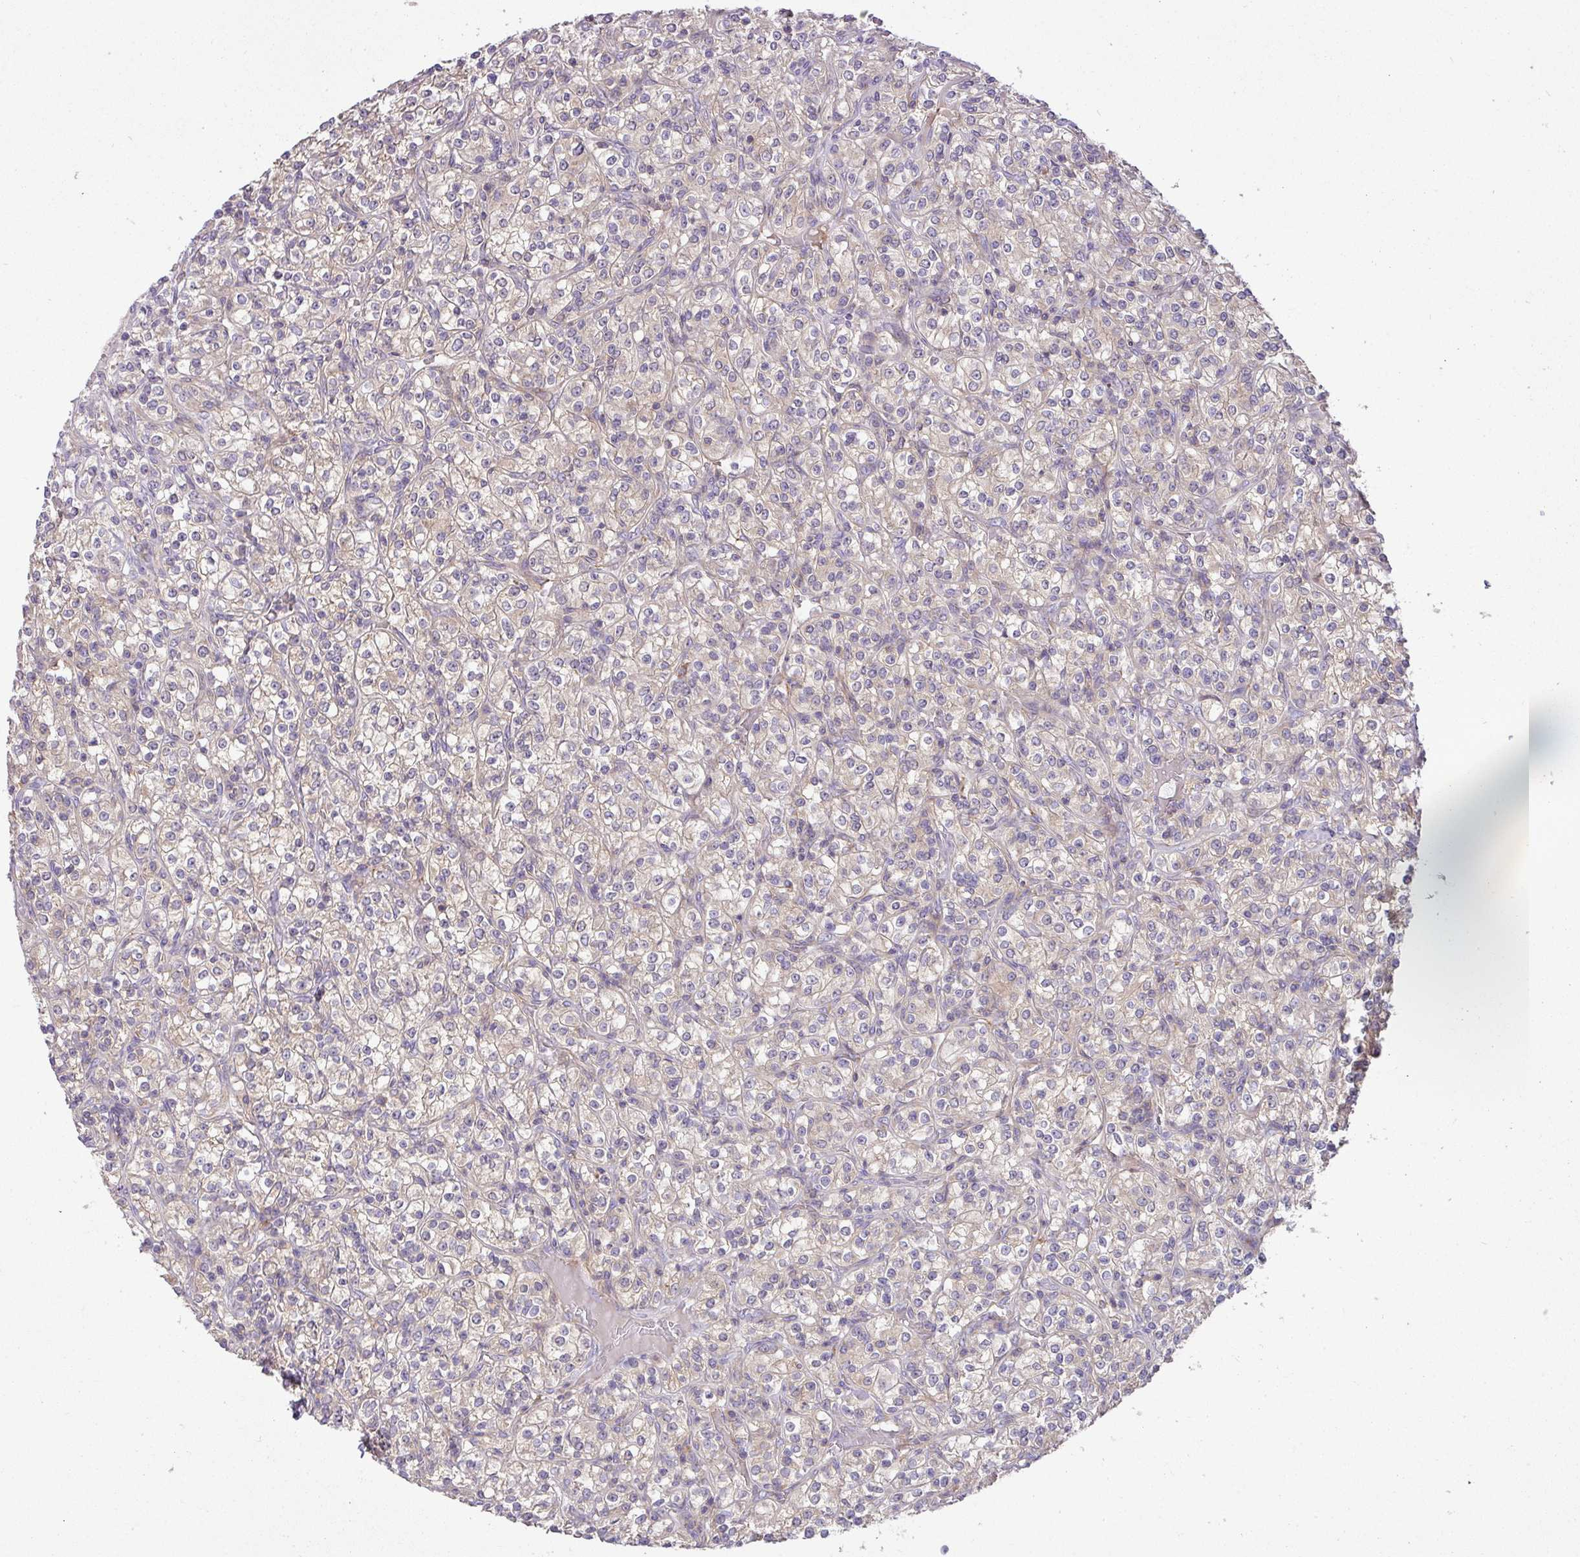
{"staining": {"intensity": "weak", "quantity": "<25%", "location": "cytoplasmic/membranous"}, "tissue": "renal cancer", "cell_type": "Tumor cells", "image_type": "cancer", "snomed": [{"axis": "morphology", "description": "Adenocarcinoma, NOS"}, {"axis": "topography", "description": "Kidney"}], "caption": "Immunohistochemistry image of human renal cancer (adenocarcinoma) stained for a protein (brown), which demonstrates no staining in tumor cells.", "gene": "HOXC13", "patient": {"sex": "male", "age": 77}}